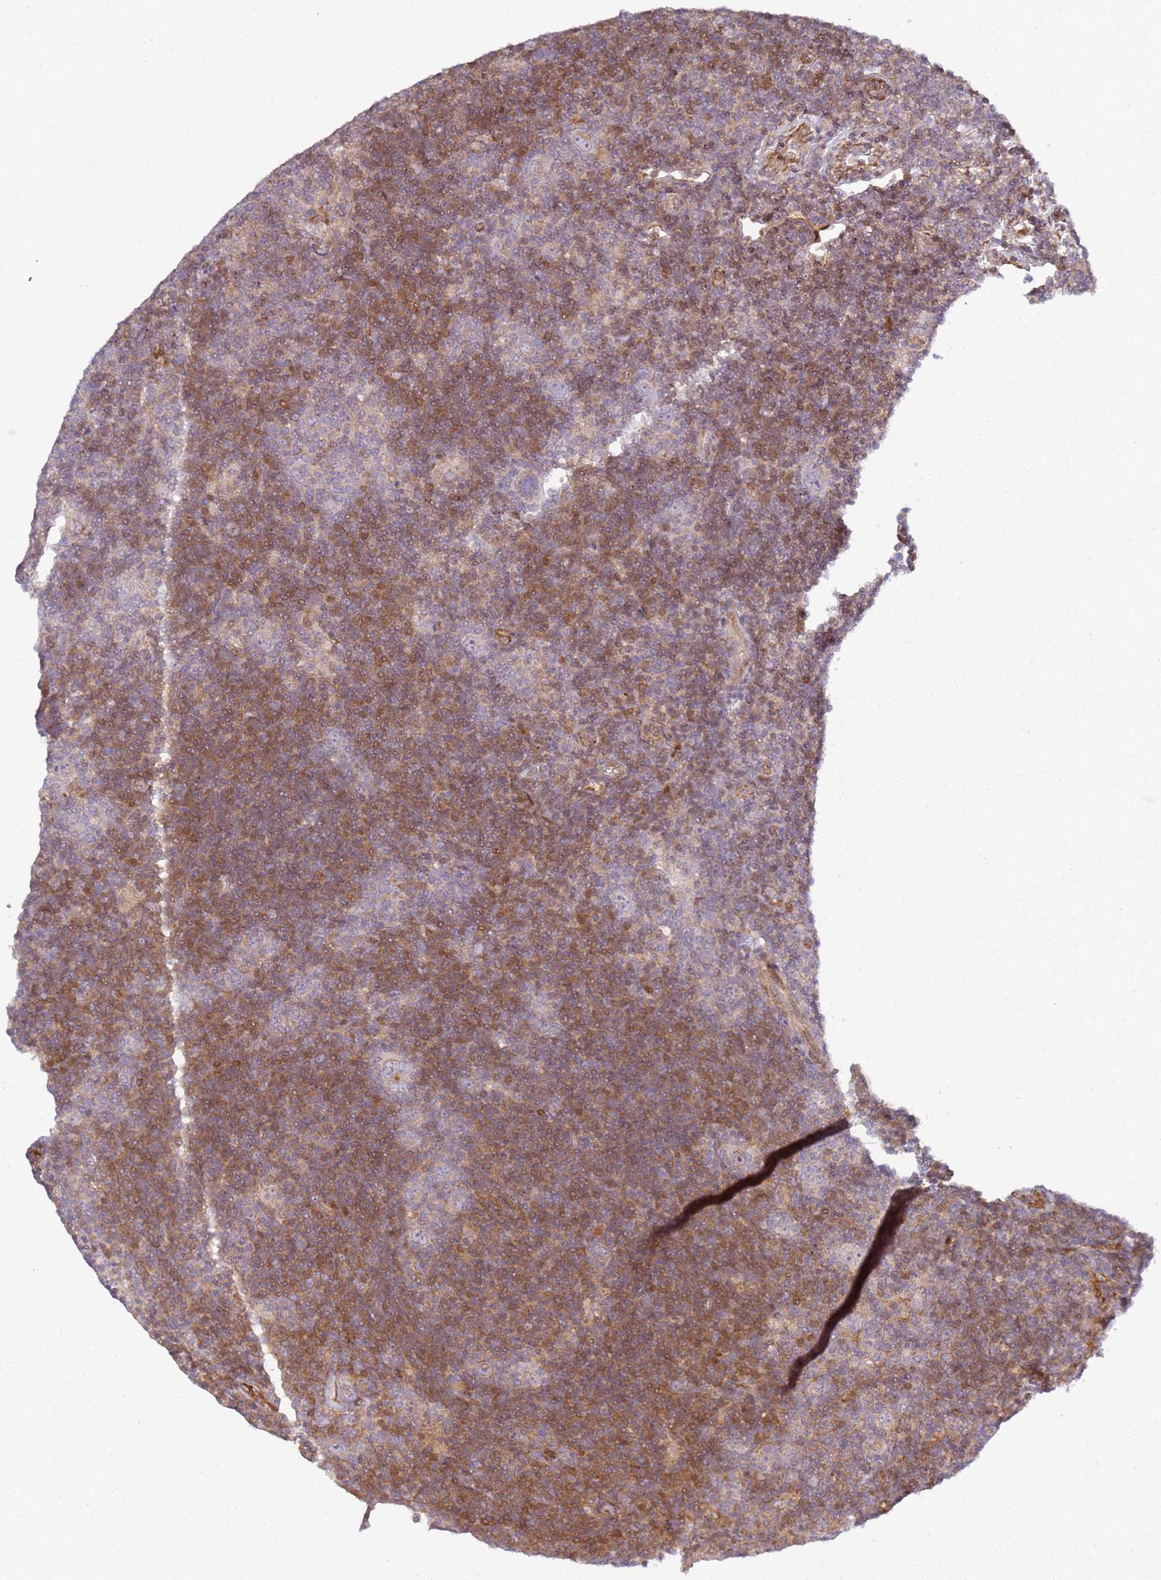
{"staining": {"intensity": "moderate", "quantity": "<25%", "location": "cytoplasmic/membranous"}, "tissue": "lymphoma", "cell_type": "Tumor cells", "image_type": "cancer", "snomed": [{"axis": "morphology", "description": "Hodgkin's disease, NOS"}, {"axis": "topography", "description": "Lymph node"}], "caption": "A brown stain labels moderate cytoplasmic/membranous expression of a protein in human lymphoma tumor cells.", "gene": "GRAP", "patient": {"sex": "female", "age": 57}}